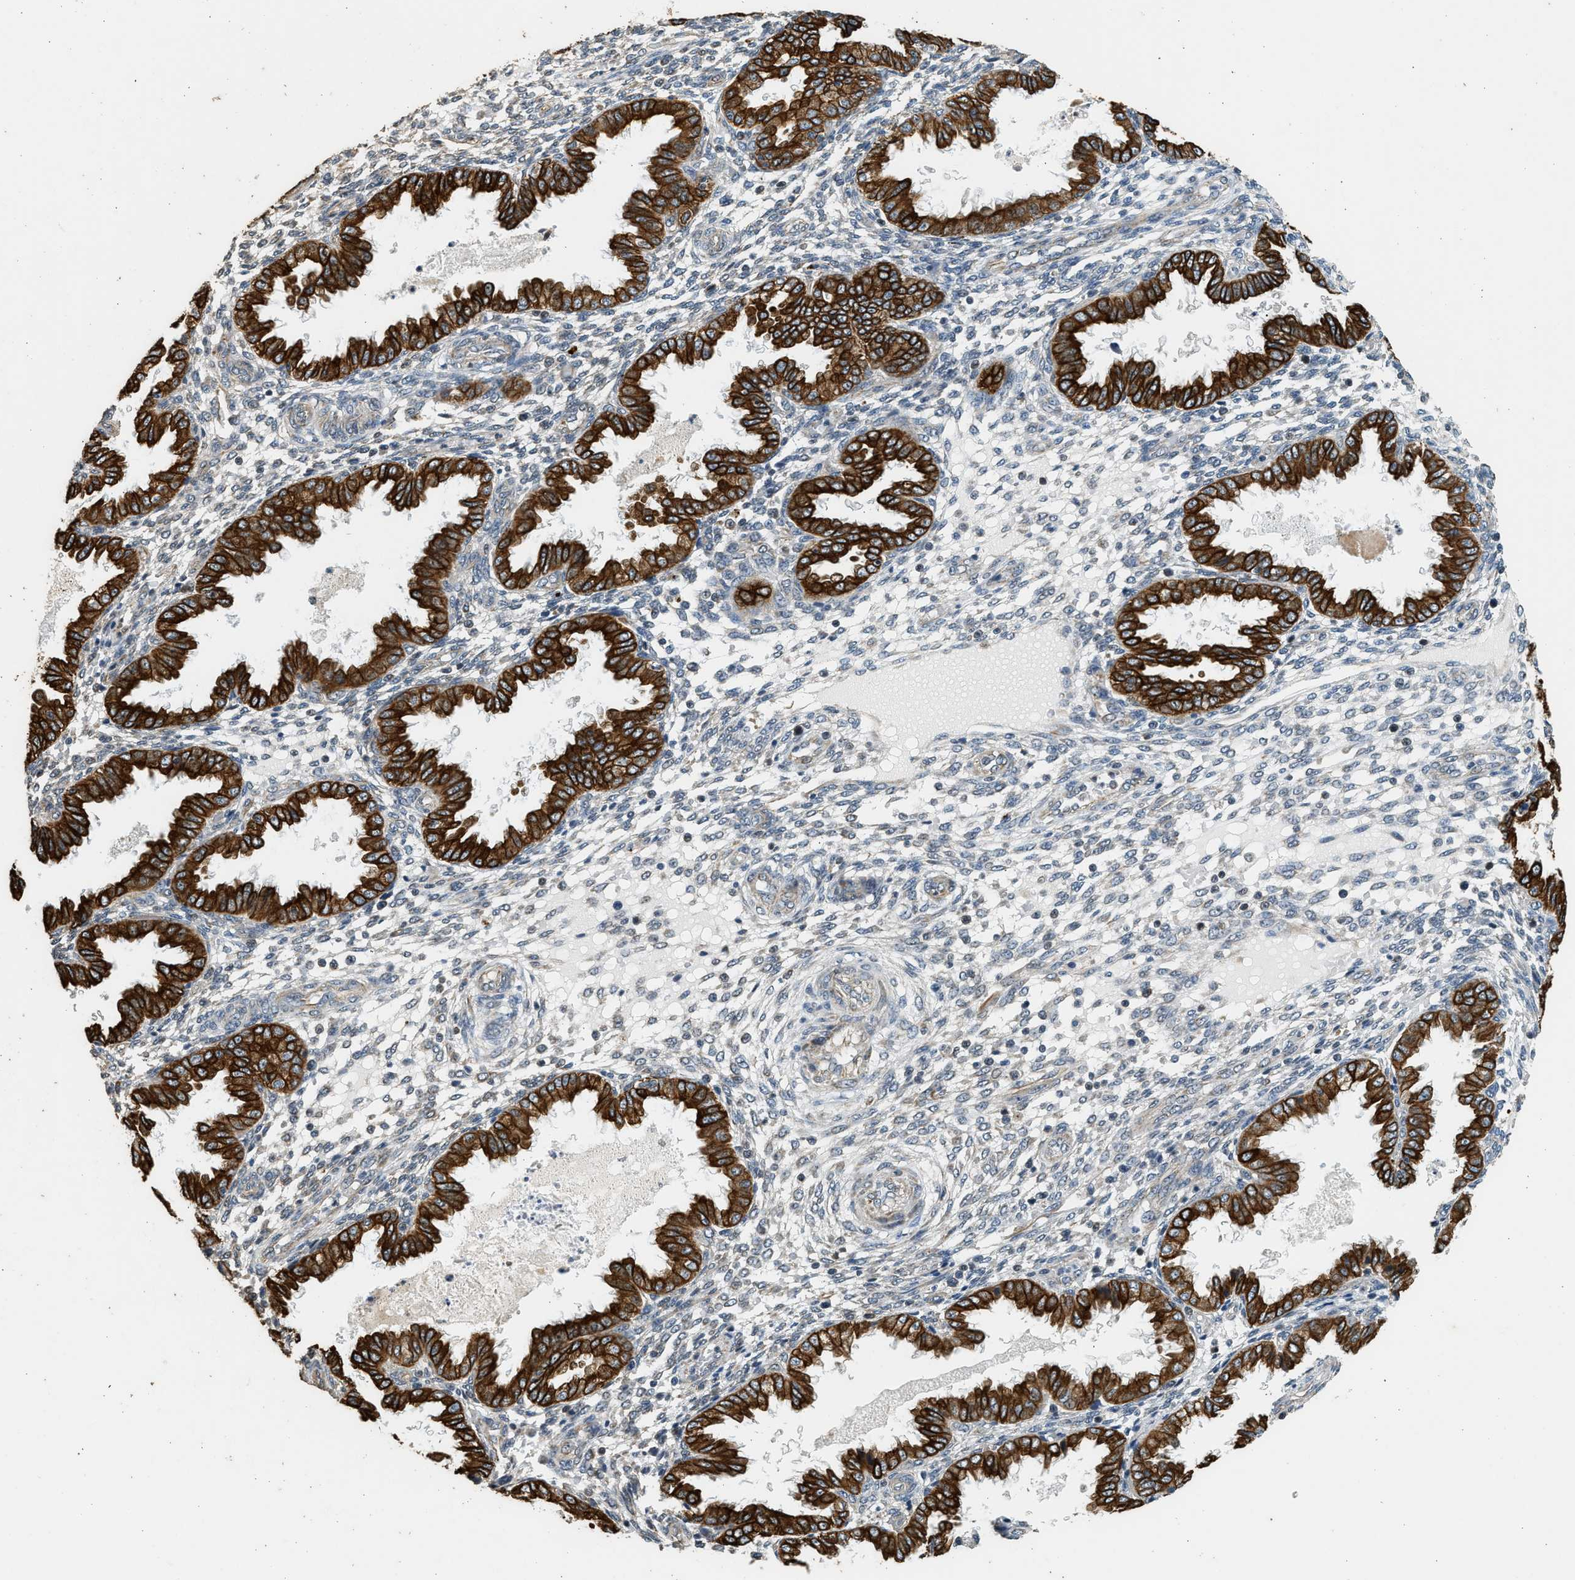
{"staining": {"intensity": "negative", "quantity": "none", "location": "none"}, "tissue": "endometrium", "cell_type": "Cells in endometrial stroma", "image_type": "normal", "snomed": [{"axis": "morphology", "description": "Normal tissue, NOS"}, {"axis": "topography", "description": "Endometrium"}], "caption": "Protein analysis of benign endometrium shows no significant expression in cells in endometrial stroma. Nuclei are stained in blue.", "gene": "PCLO", "patient": {"sex": "female", "age": 33}}